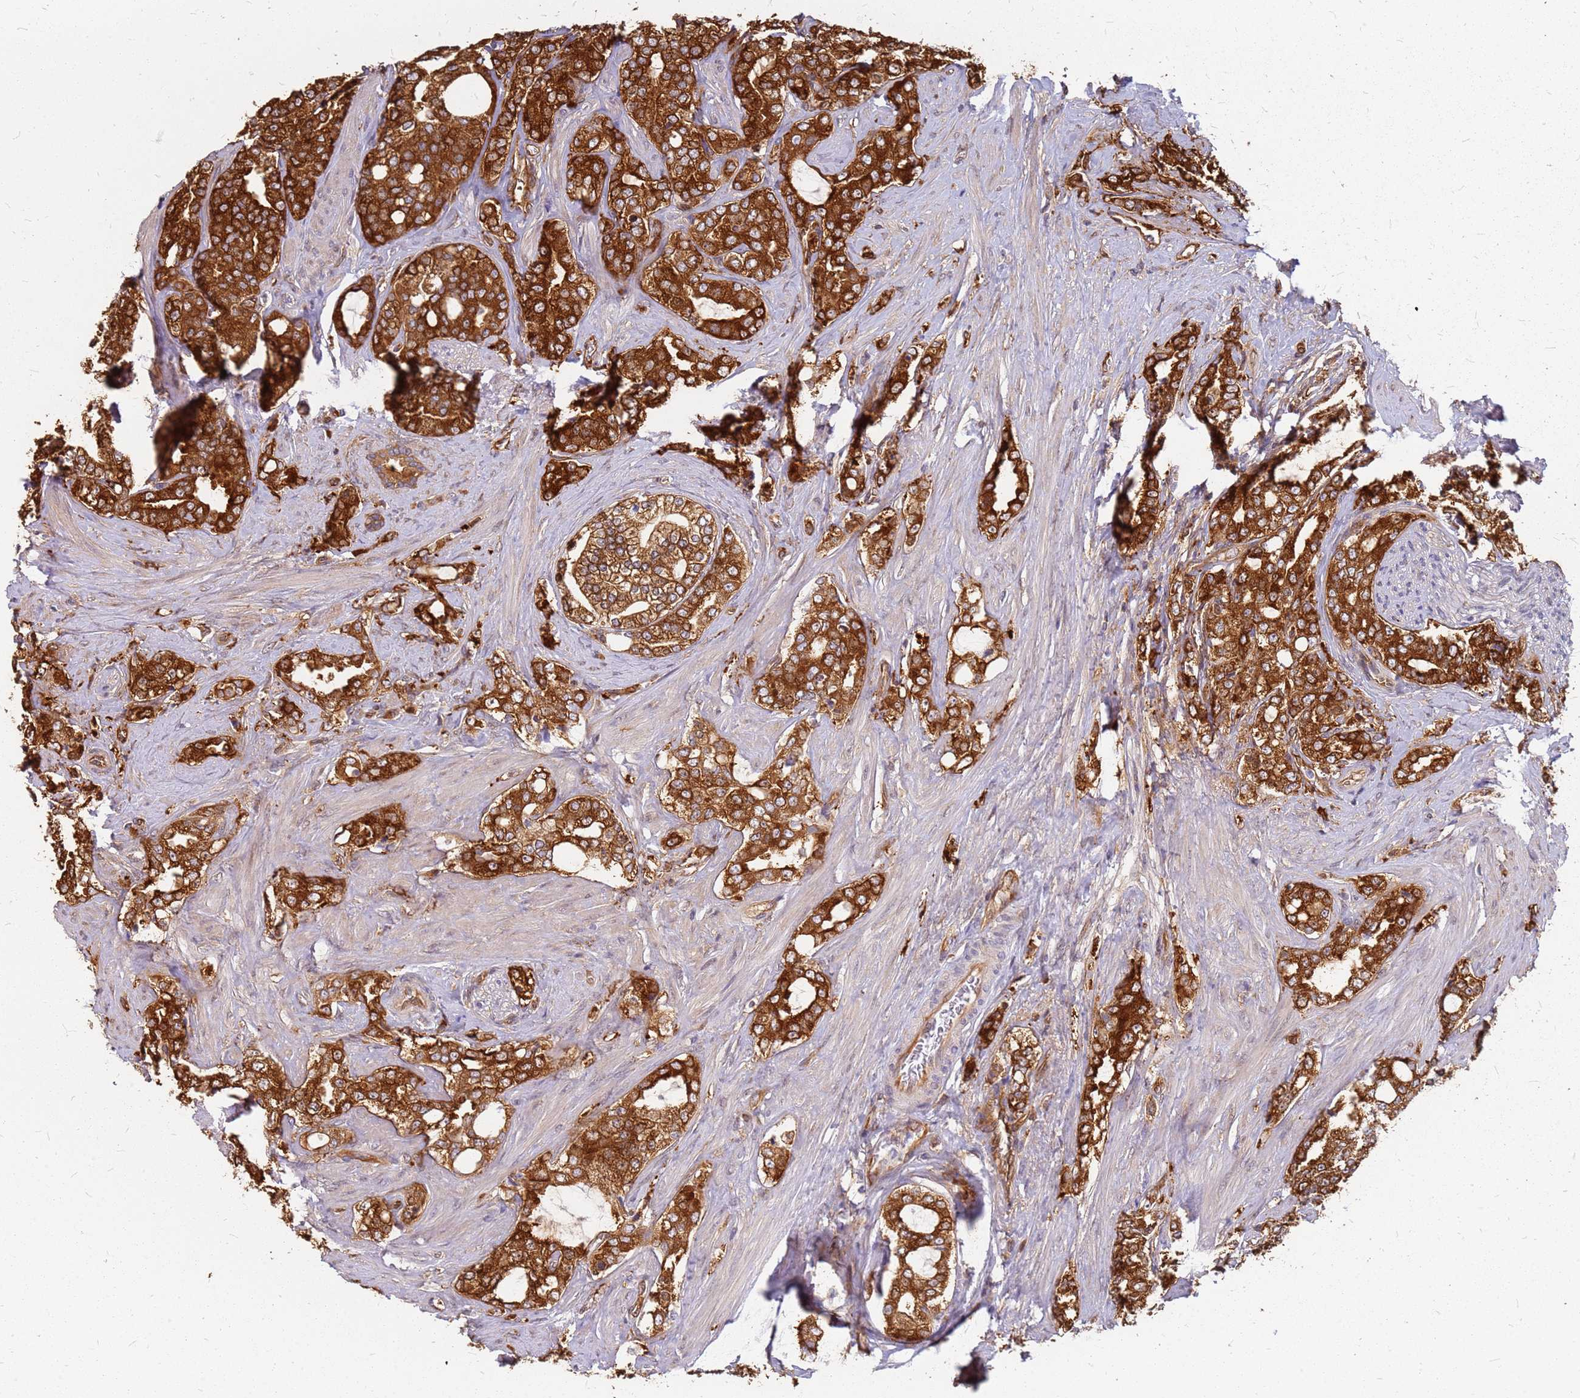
{"staining": {"intensity": "strong", "quantity": ">75%", "location": "cytoplasmic/membranous"}, "tissue": "prostate cancer", "cell_type": "Tumor cells", "image_type": "cancer", "snomed": [{"axis": "morphology", "description": "Adenocarcinoma, High grade"}, {"axis": "topography", "description": "Prostate"}], "caption": "Immunohistochemical staining of human prostate cancer (adenocarcinoma (high-grade)) demonstrates strong cytoplasmic/membranous protein staining in about >75% of tumor cells.", "gene": "HDX", "patient": {"sex": "male", "age": 64}}